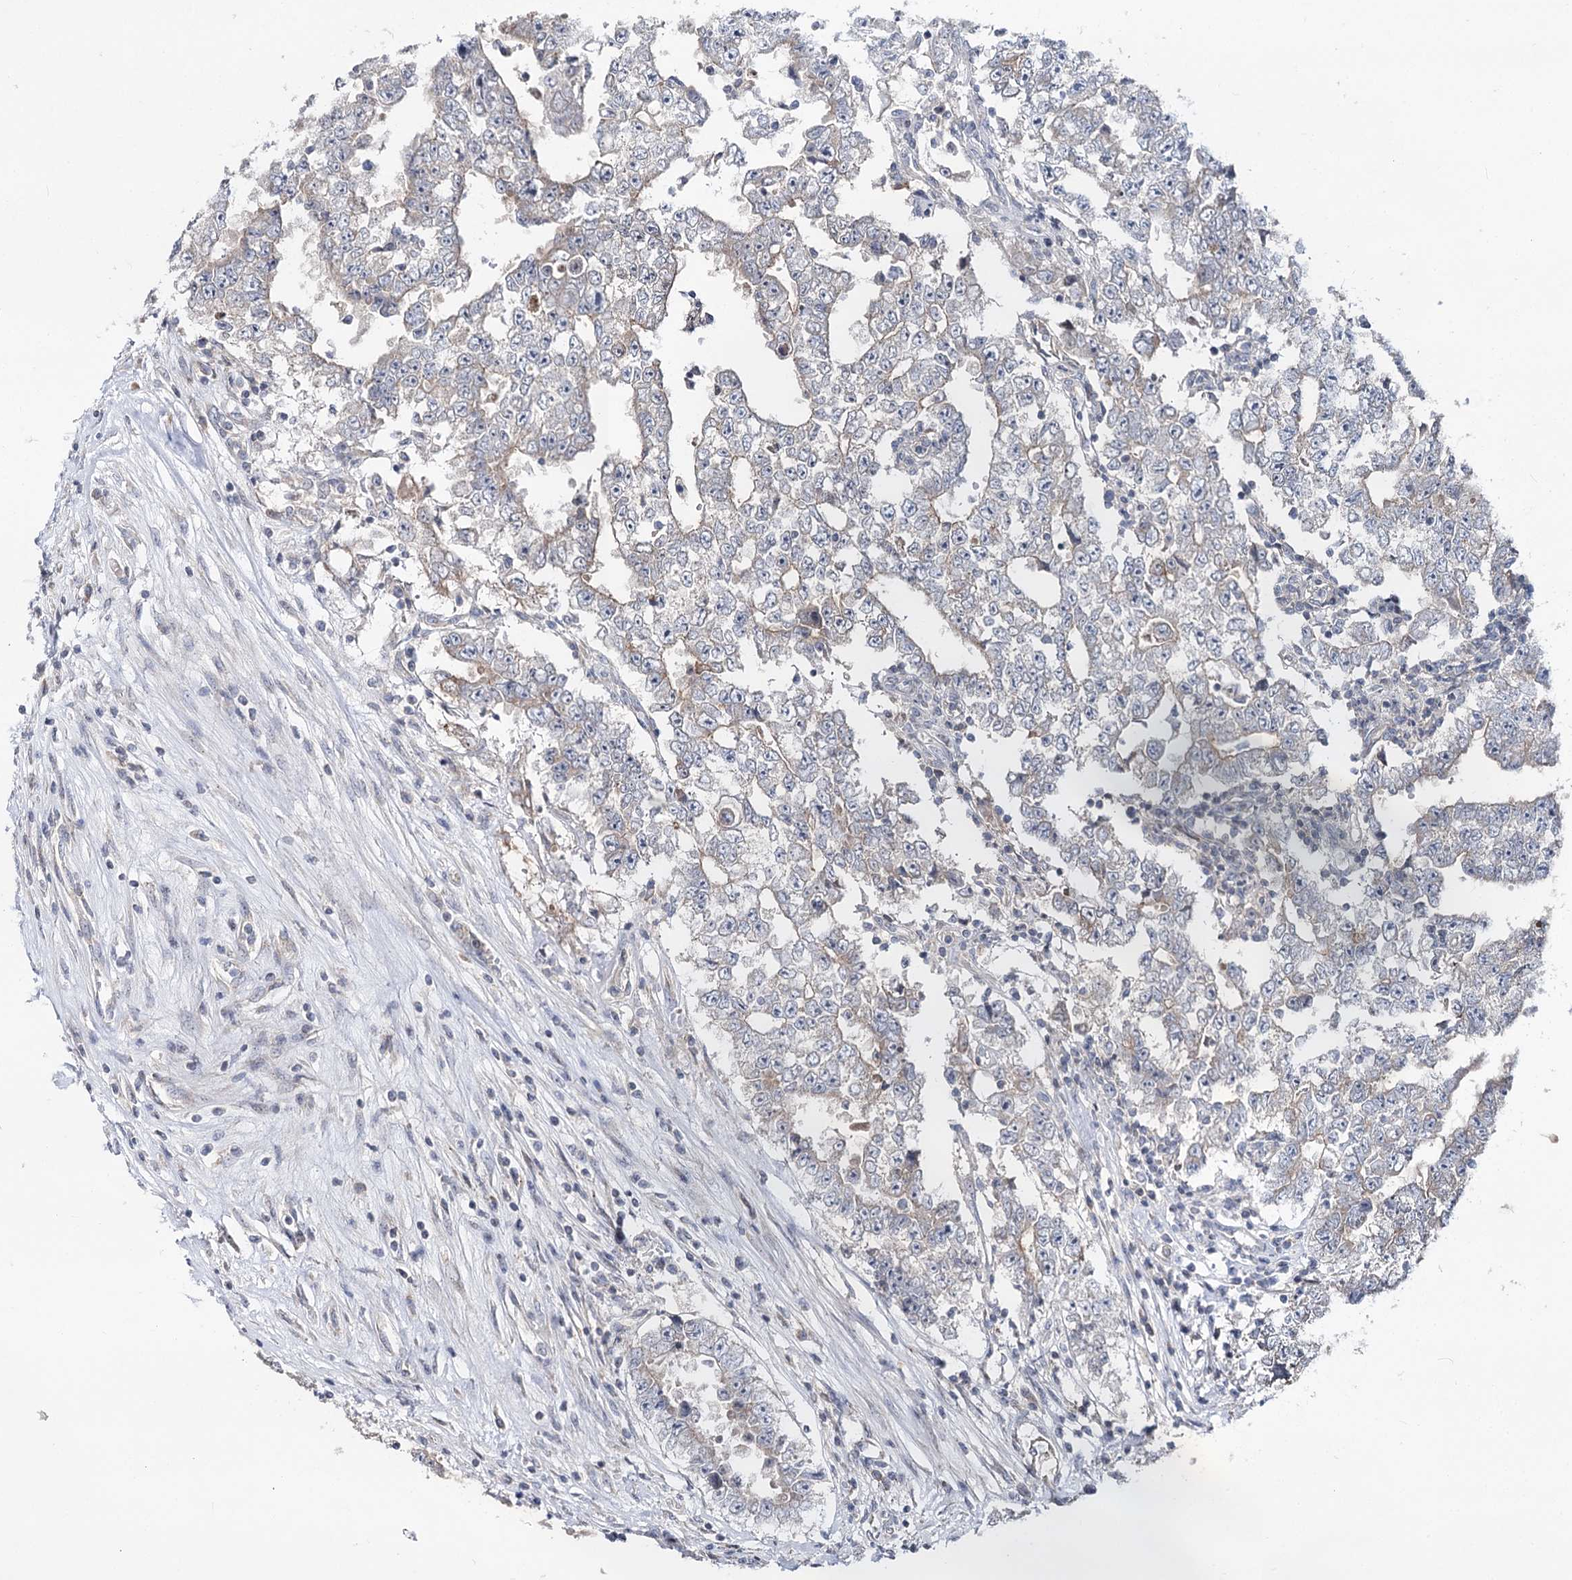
{"staining": {"intensity": "negative", "quantity": "none", "location": "none"}, "tissue": "testis cancer", "cell_type": "Tumor cells", "image_type": "cancer", "snomed": [{"axis": "morphology", "description": "Carcinoma, Embryonal, NOS"}, {"axis": "topography", "description": "Testis"}], "caption": "Testis cancer (embryonal carcinoma) was stained to show a protein in brown. There is no significant positivity in tumor cells.", "gene": "PTGR1", "patient": {"sex": "male", "age": 25}}